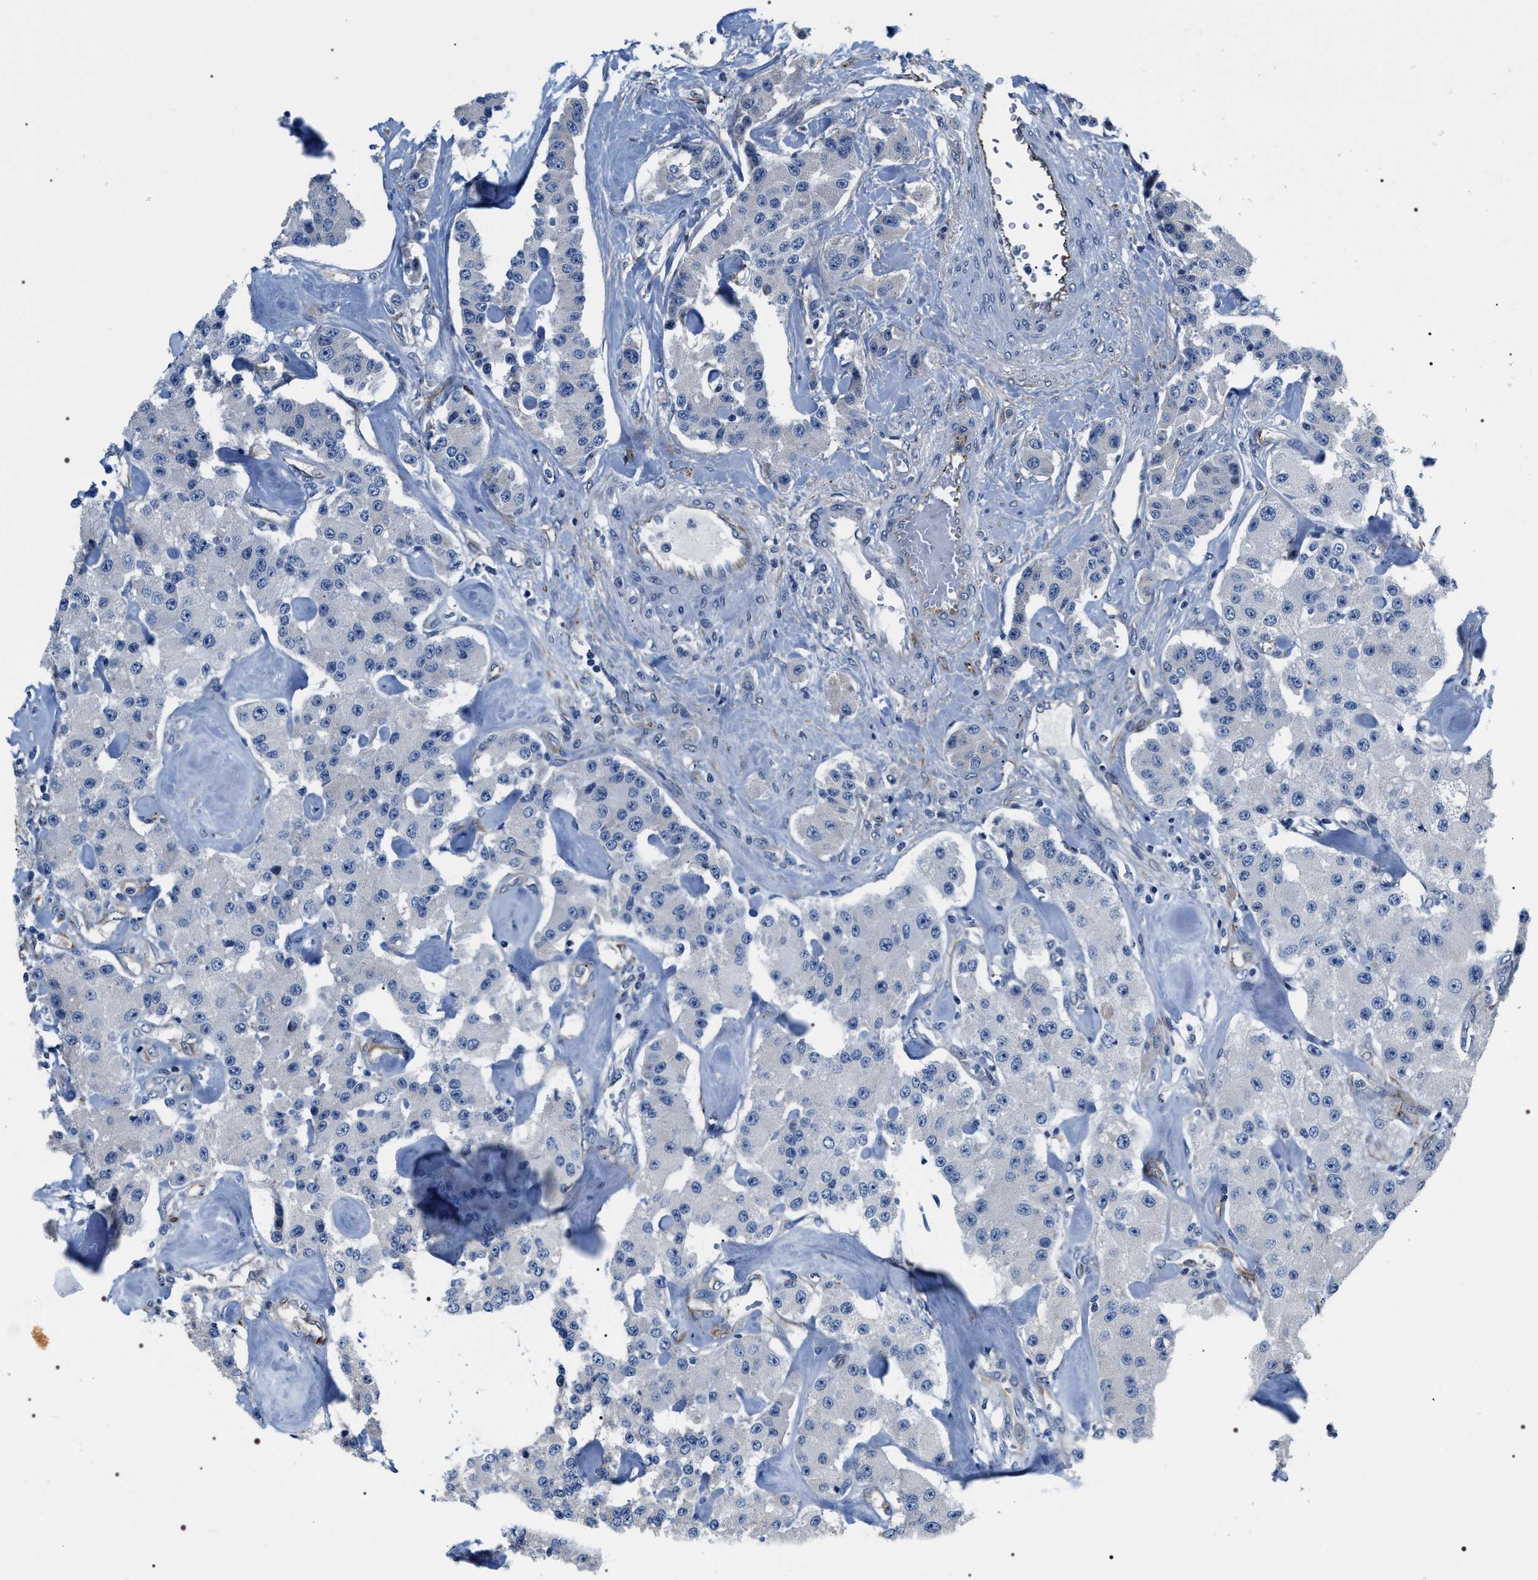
{"staining": {"intensity": "negative", "quantity": "none", "location": "none"}, "tissue": "carcinoid", "cell_type": "Tumor cells", "image_type": "cancer", "snomed": [{"axis": "morphology", "description": "Carcinoid, malignant, NOS"}, {"axis": "topography", "description": "Pancreas"}], "caption": "Immunohistochemistry photomicrograph of human carcinoid stained for a protein (brown), which exhibits no staining in tumor cells. Nuclei are stained in blue.", "gene": "PKD1L1", "patient": {"sex": "male", "age": 41}}